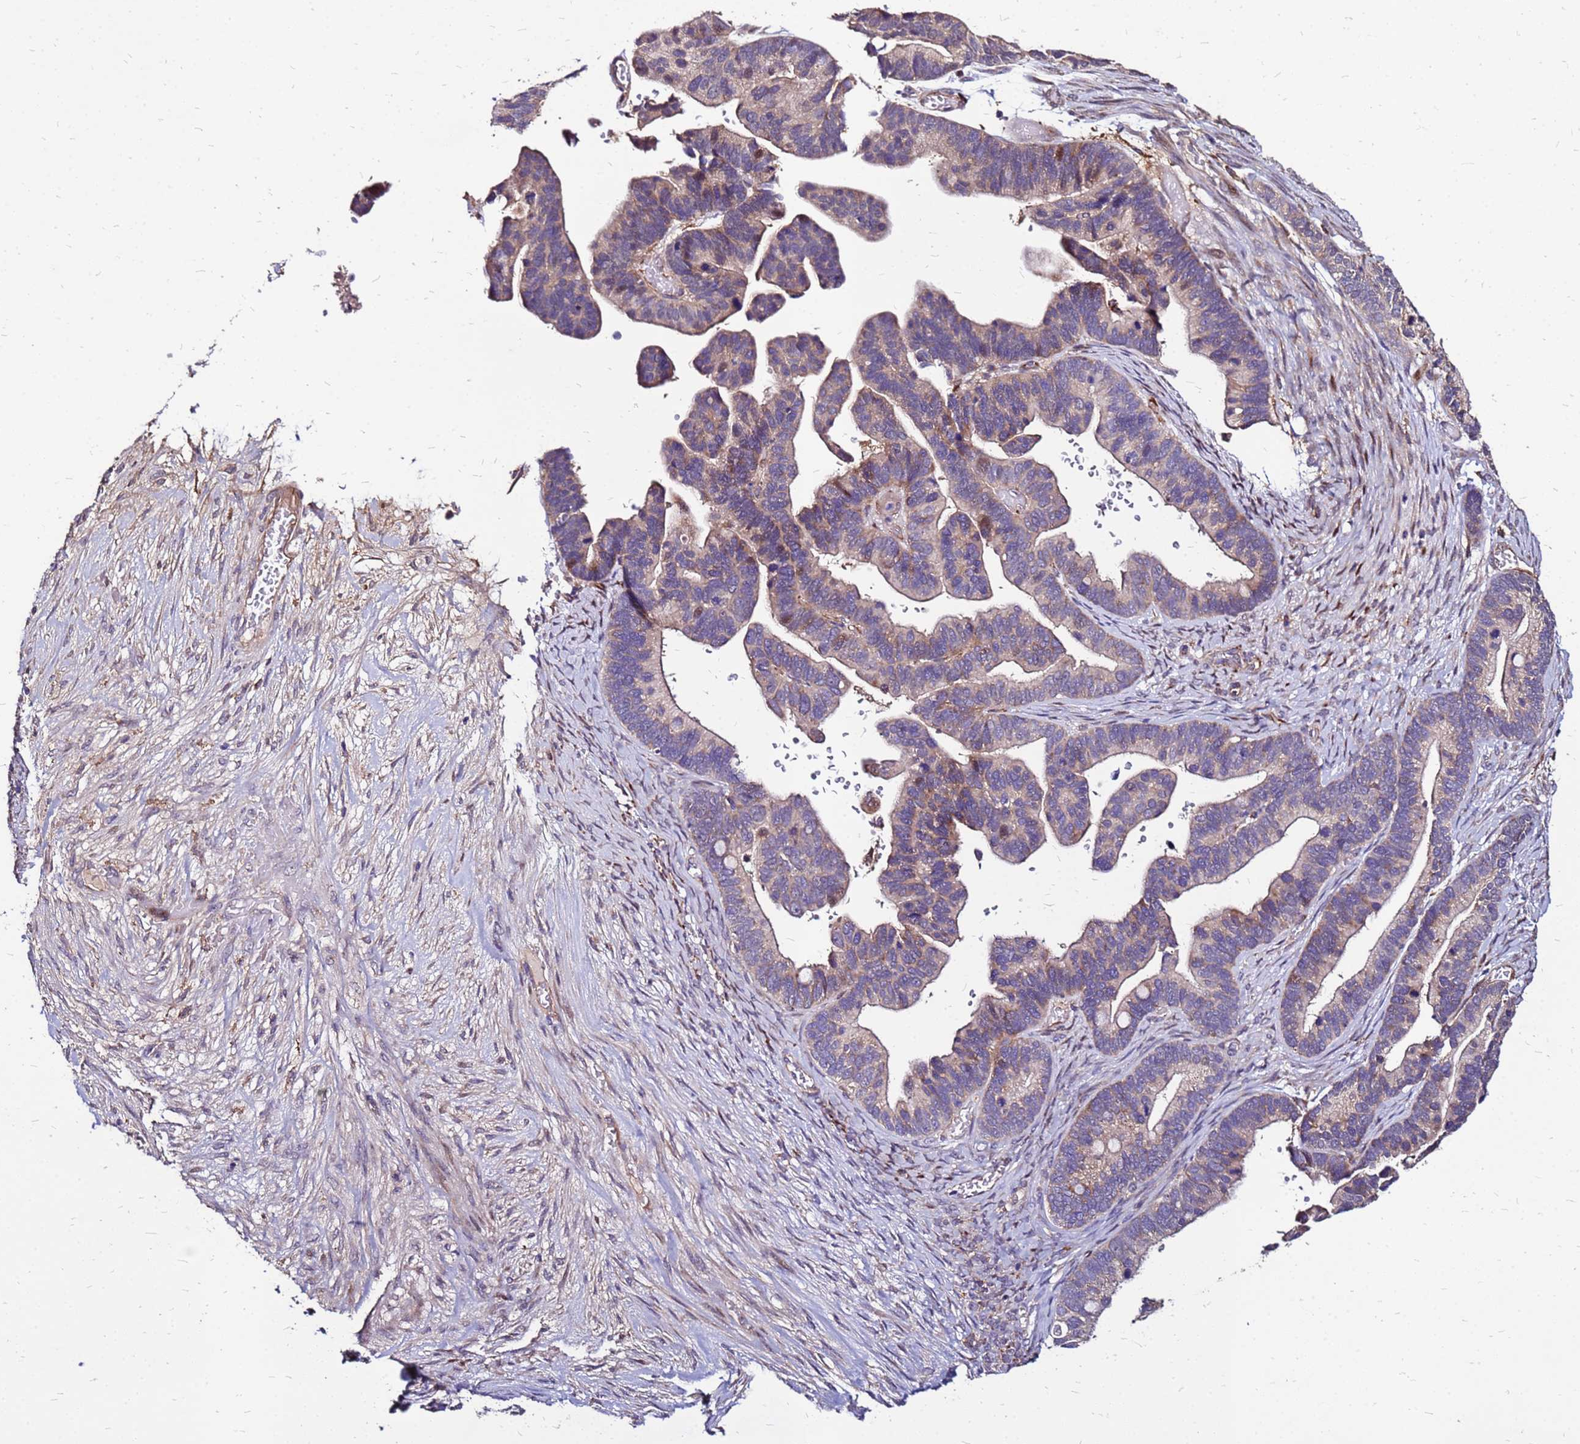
{"staining": {"intensity": "moderate", "quantity": "25%-75%", "location": "cytoplasmic/membranous,nuclear"}, "tissue": "ovarian cancer", "cell_type": "Tumor cells", "image_type": "cancer", "snomed": [{"axis": "morphology", "description": "Cystadenocarcinoma, serous, NOS"}, {"axis": "topography", "description": "Ovary"}], "caption": "High-magnification brightfield microscopy of ovarian cancer stained with DAB (3,3'-diaminobenzidine) (brown) and counterstained with hematoxylin (blue). tumor cells exhibit moderate cytoplasmic/membranous and nuclear expression is appreciated in approximately25%-75% of cells. (DAB (3,3'-diaminobenzidine) = brown stain, brightfield microscopy at high magnification).", "gene": "ARHGEF5", "patient": {"sex": "female", "age": 56}}